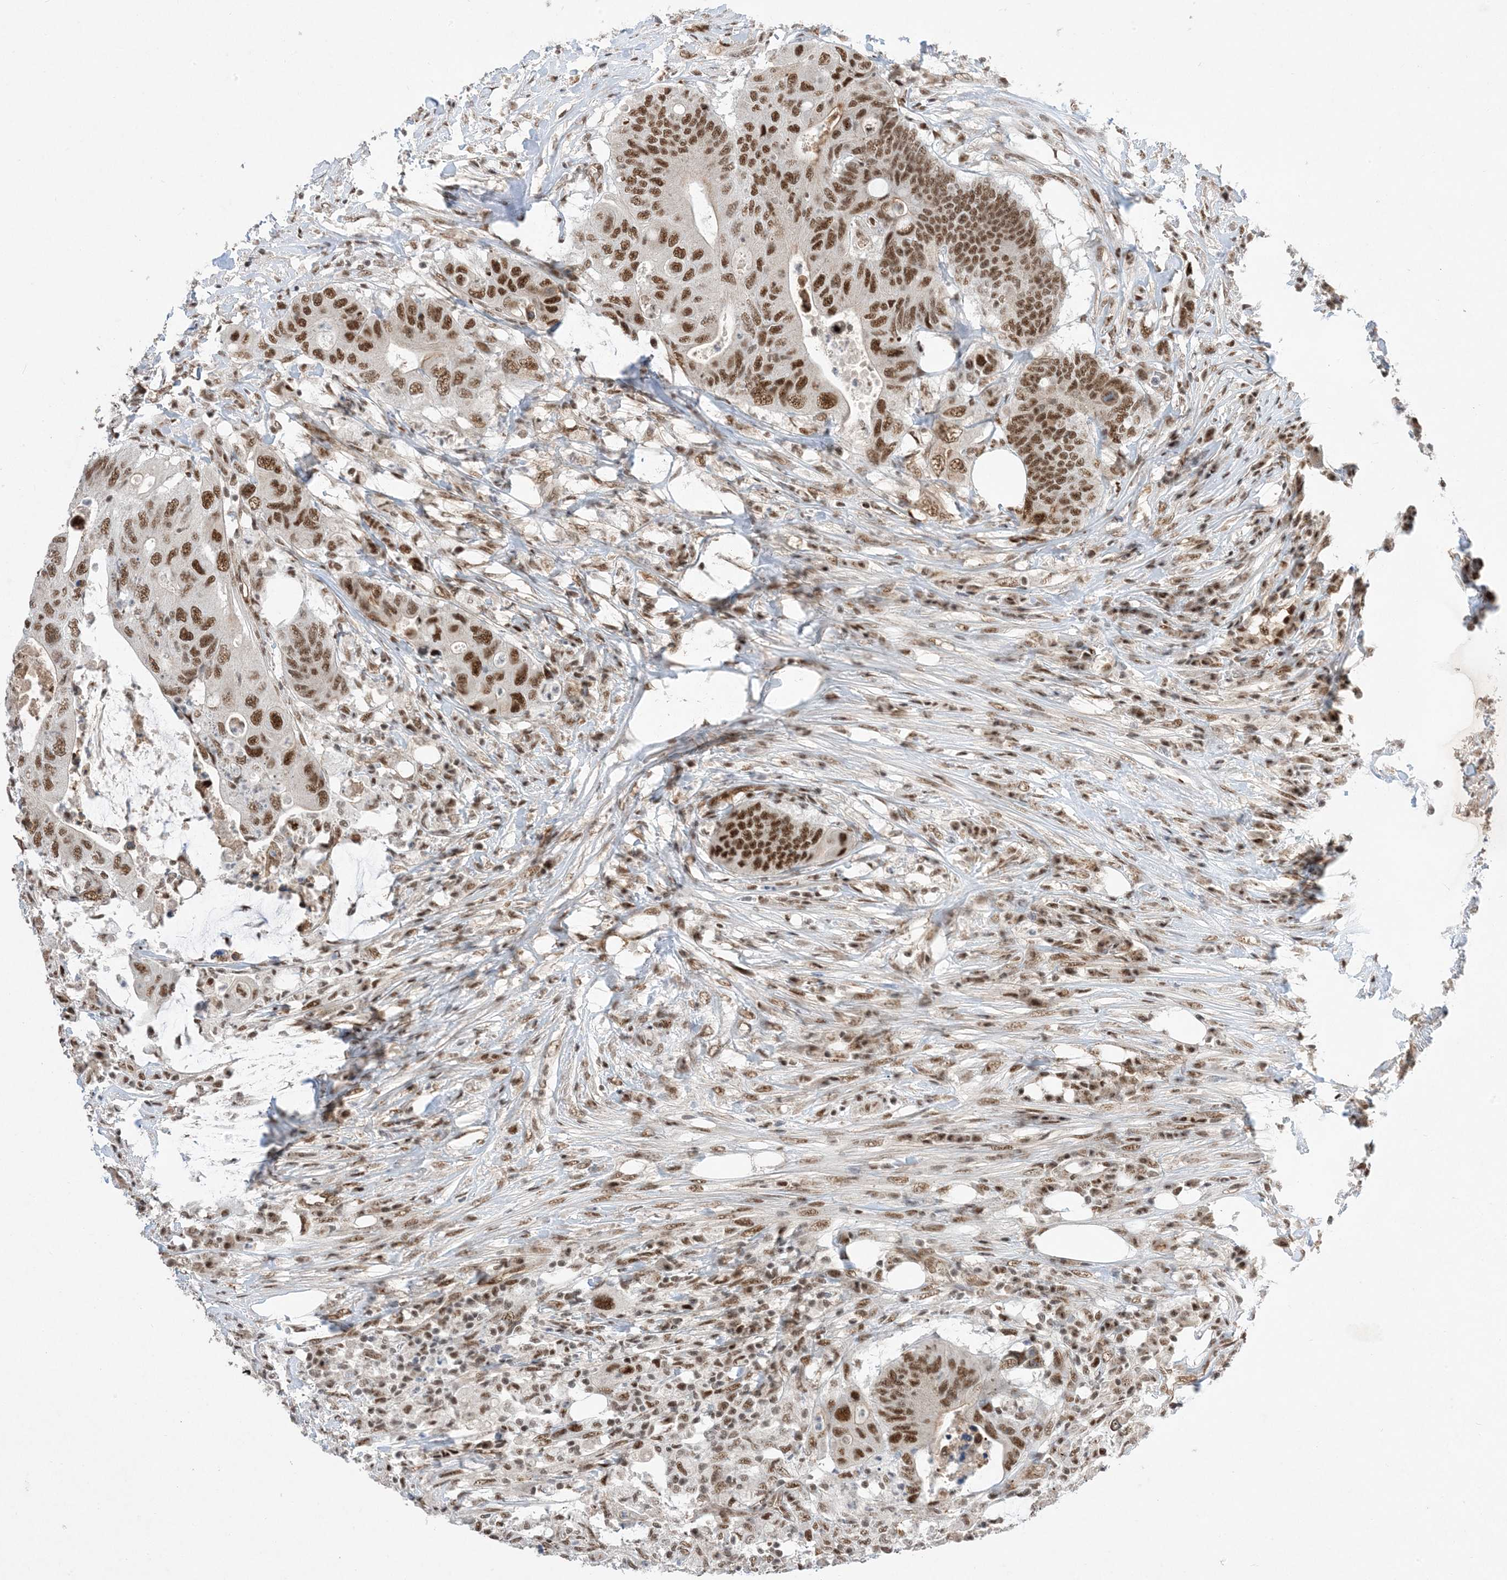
{"staining": {"intensity": "strong", "quantity": ">75%", "location": "cytoplasmic/membranous,nuclear"}, "tissue": "colorectal cancer", "cell_type": "Tumor cells", "image_type": "cancer", "snomed": [{"axis": "morphology", "description": "Adenocarcinoma, NOS"}, {"axis": "topography", "description": "Colon"}], "caption": "Immunohistochemical staining of colorectal cancer (adenocarcinoma) displays high levels of strong cytoplasmic/membranous and nuclear expression in about >75% of tumor cells.", "gene": "SF3A3", "patient": {"sex": "male", "age": 71}}